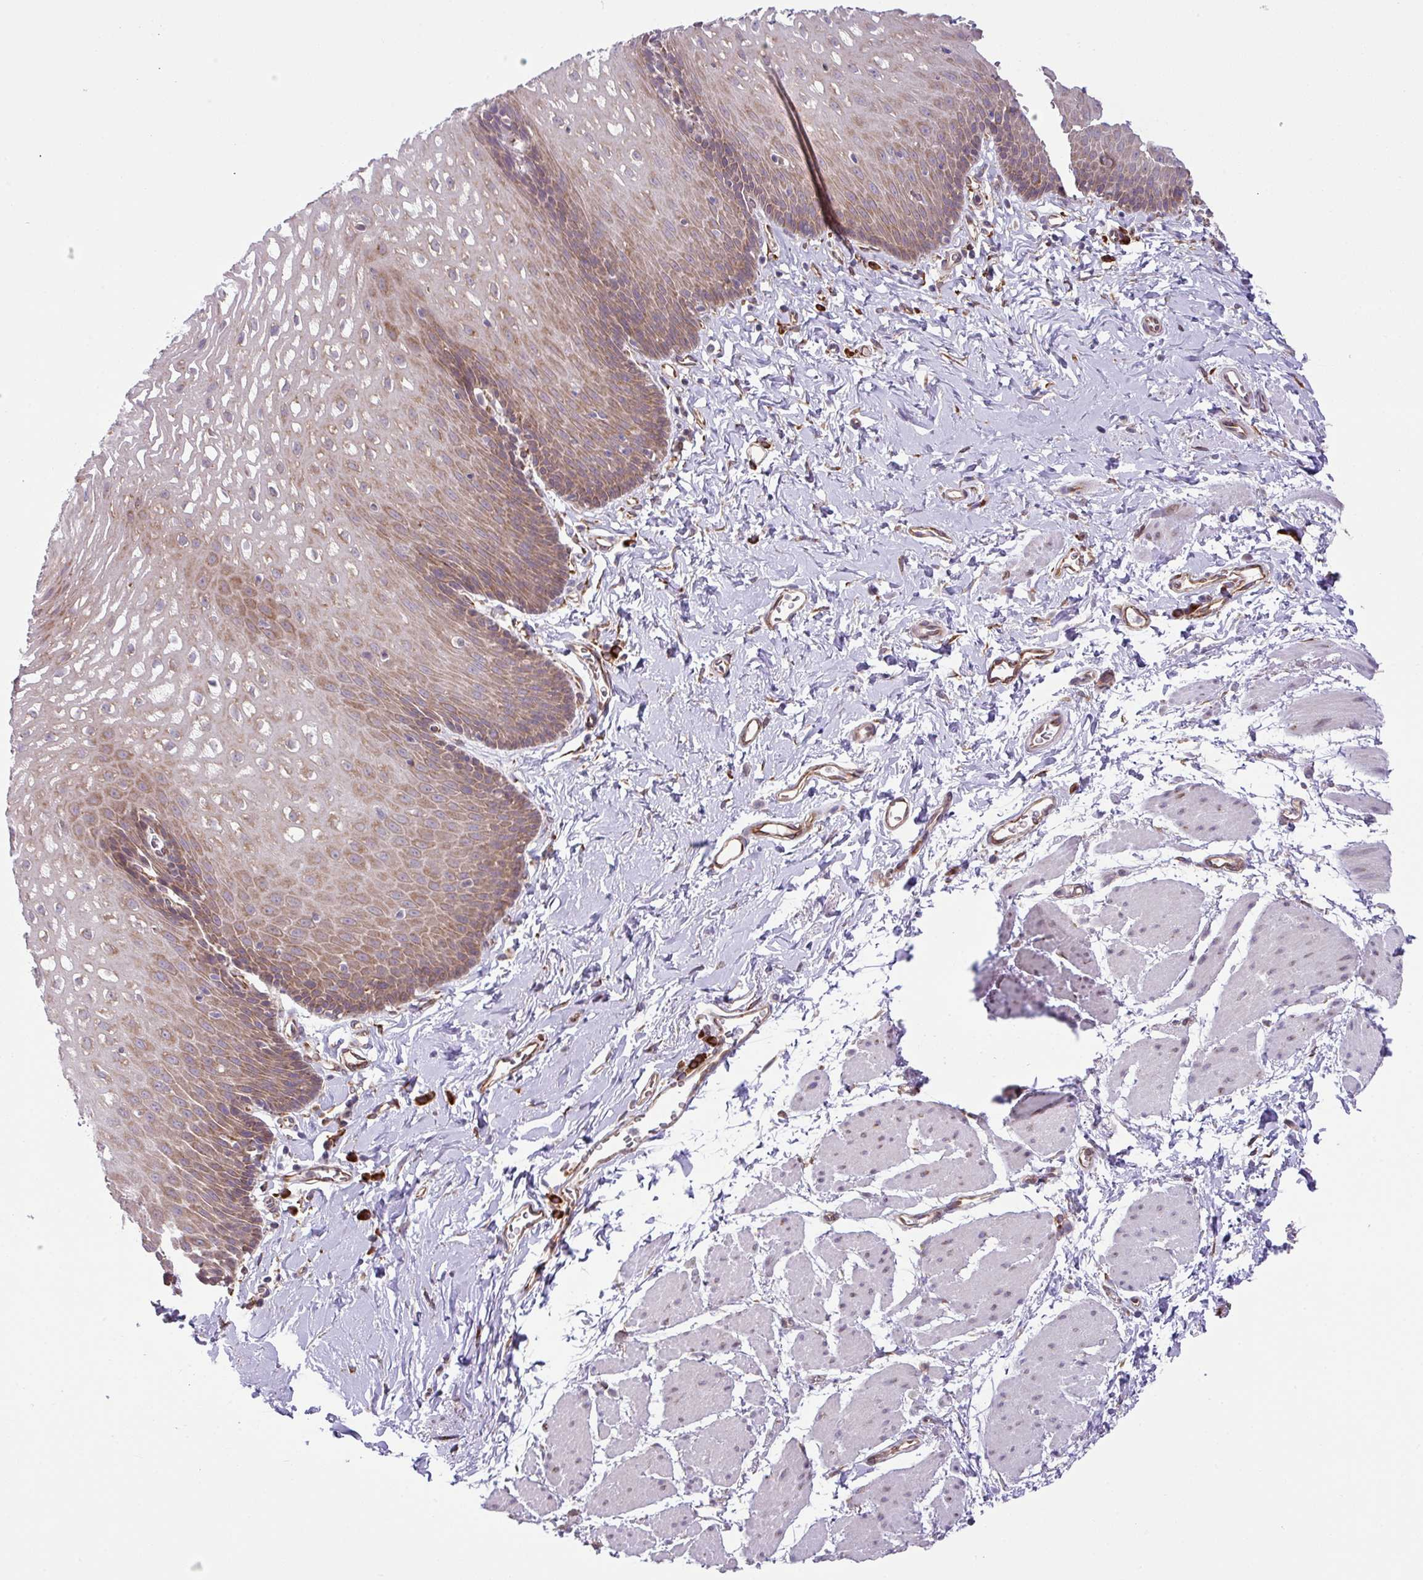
{"staining": {"intensity": "moderate", "quantity": ">75%", "location": "cytoplasmic/membranous"}, "tissue": "esophagus", "cell_type": "Squamous epithelial cells", "image_type": "normal", "snomed": [{"axis": "morphology", "description": "Normal tissue, NOS"}, {"axis": "topography", "description": "Esophagus"}], "caption": "Protein expression analysis of normal human esophagus reveals moderate cytoplasmic/membranous staining in approximately >75% of squamous epithelial cells.", "gene": "SLC39A7", "patient": {"sex": "male", "age": 70}}